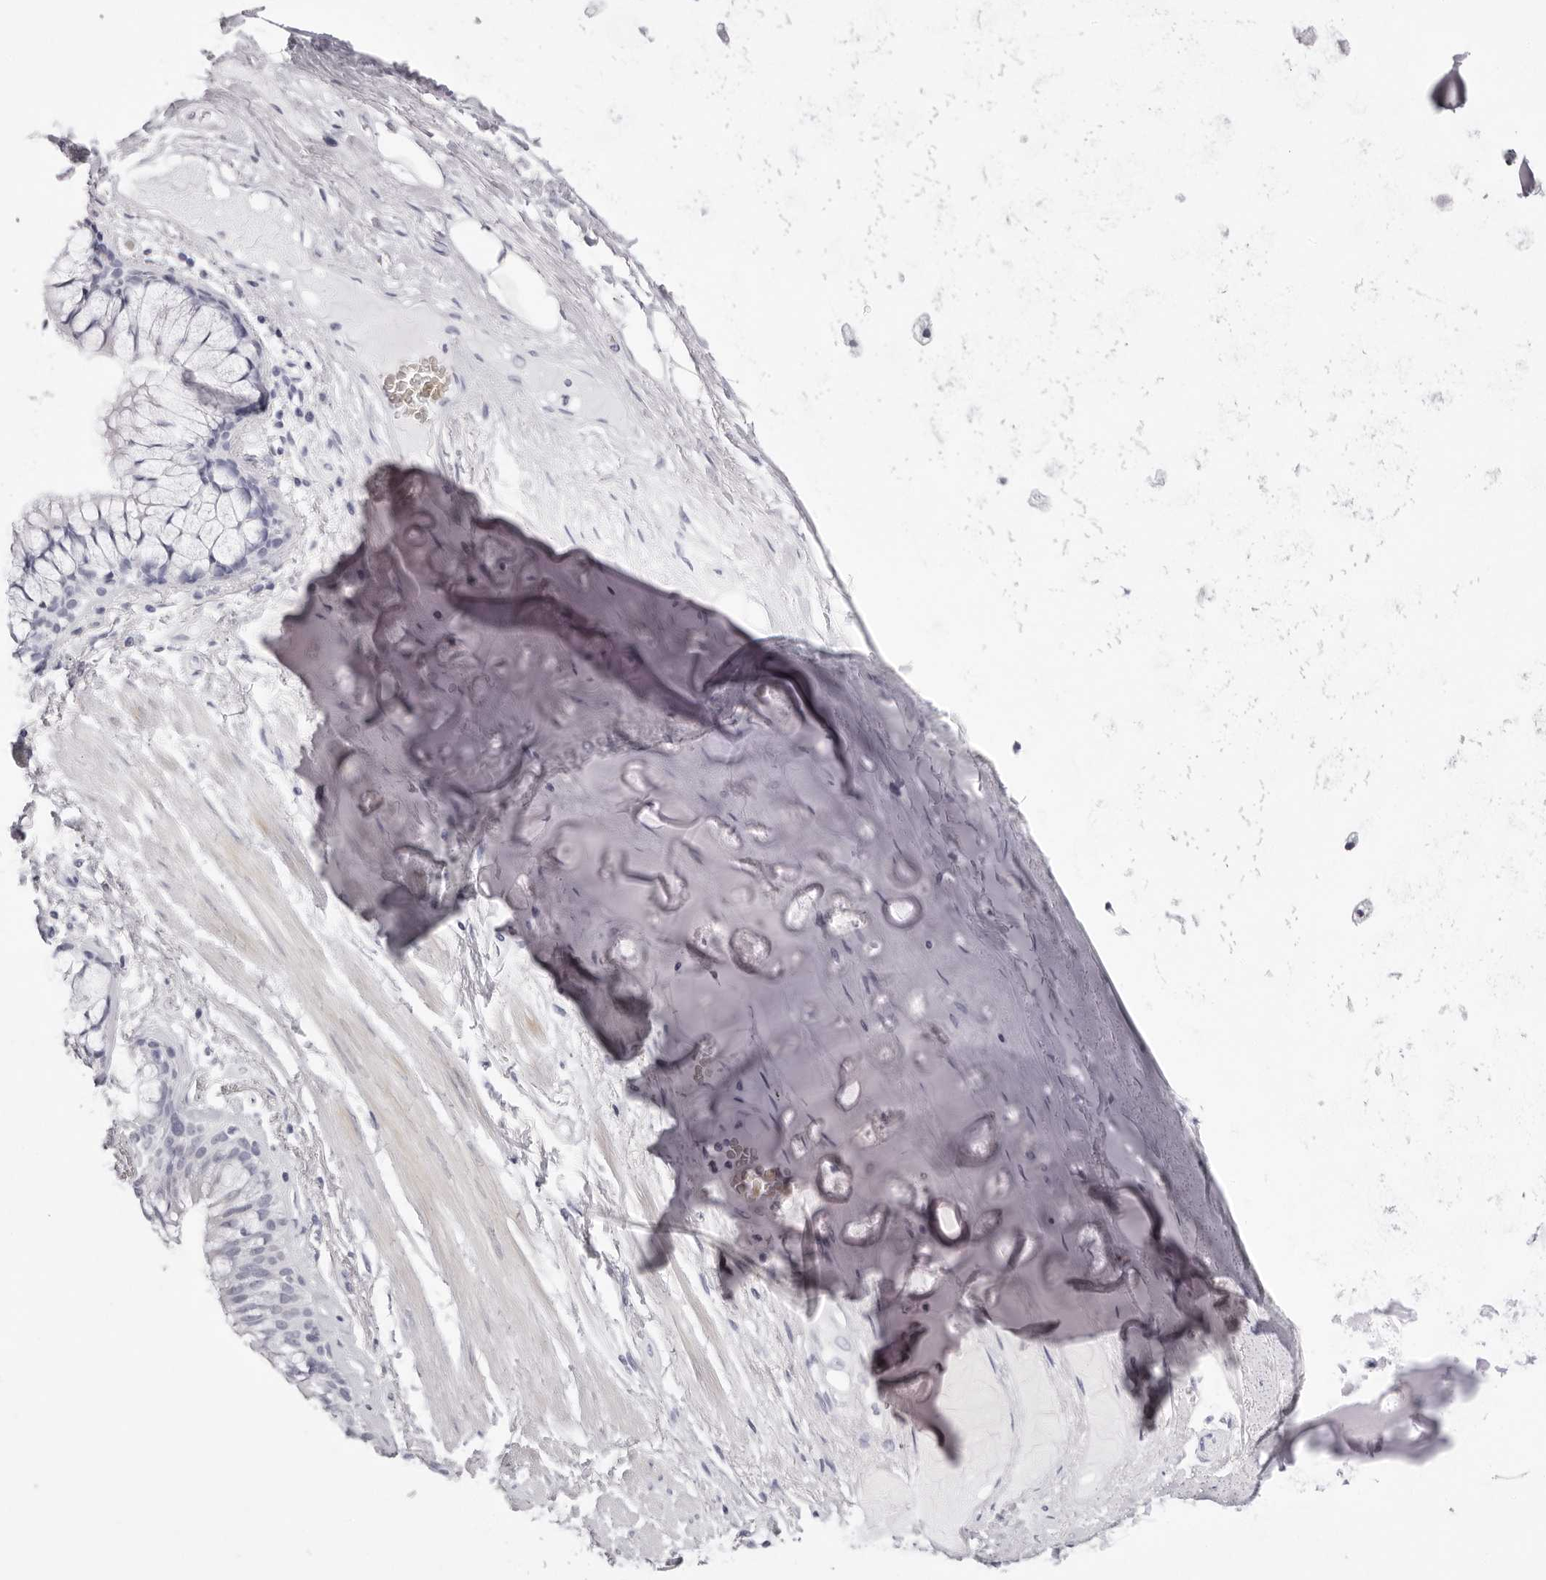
{"staining": {"intensity": "negative", "quantity": "none", "location": "none"}, "tissue": "adipose tissue", "cell_type": "Adipocytes", "image_type": "normal", "snomed": [{"axis": "morphology", "description": "Normal tissue, NOS"}, {"axis": "topography", "description": "Bronchus"}], "caption": "The photomicrograph shows no staining of adipocytes in normal adipose tissue. (IHC, brightfield microscopy, high magnification).", "gene": "SPTA1", "patient": {"sex": "male", "age": 66}}